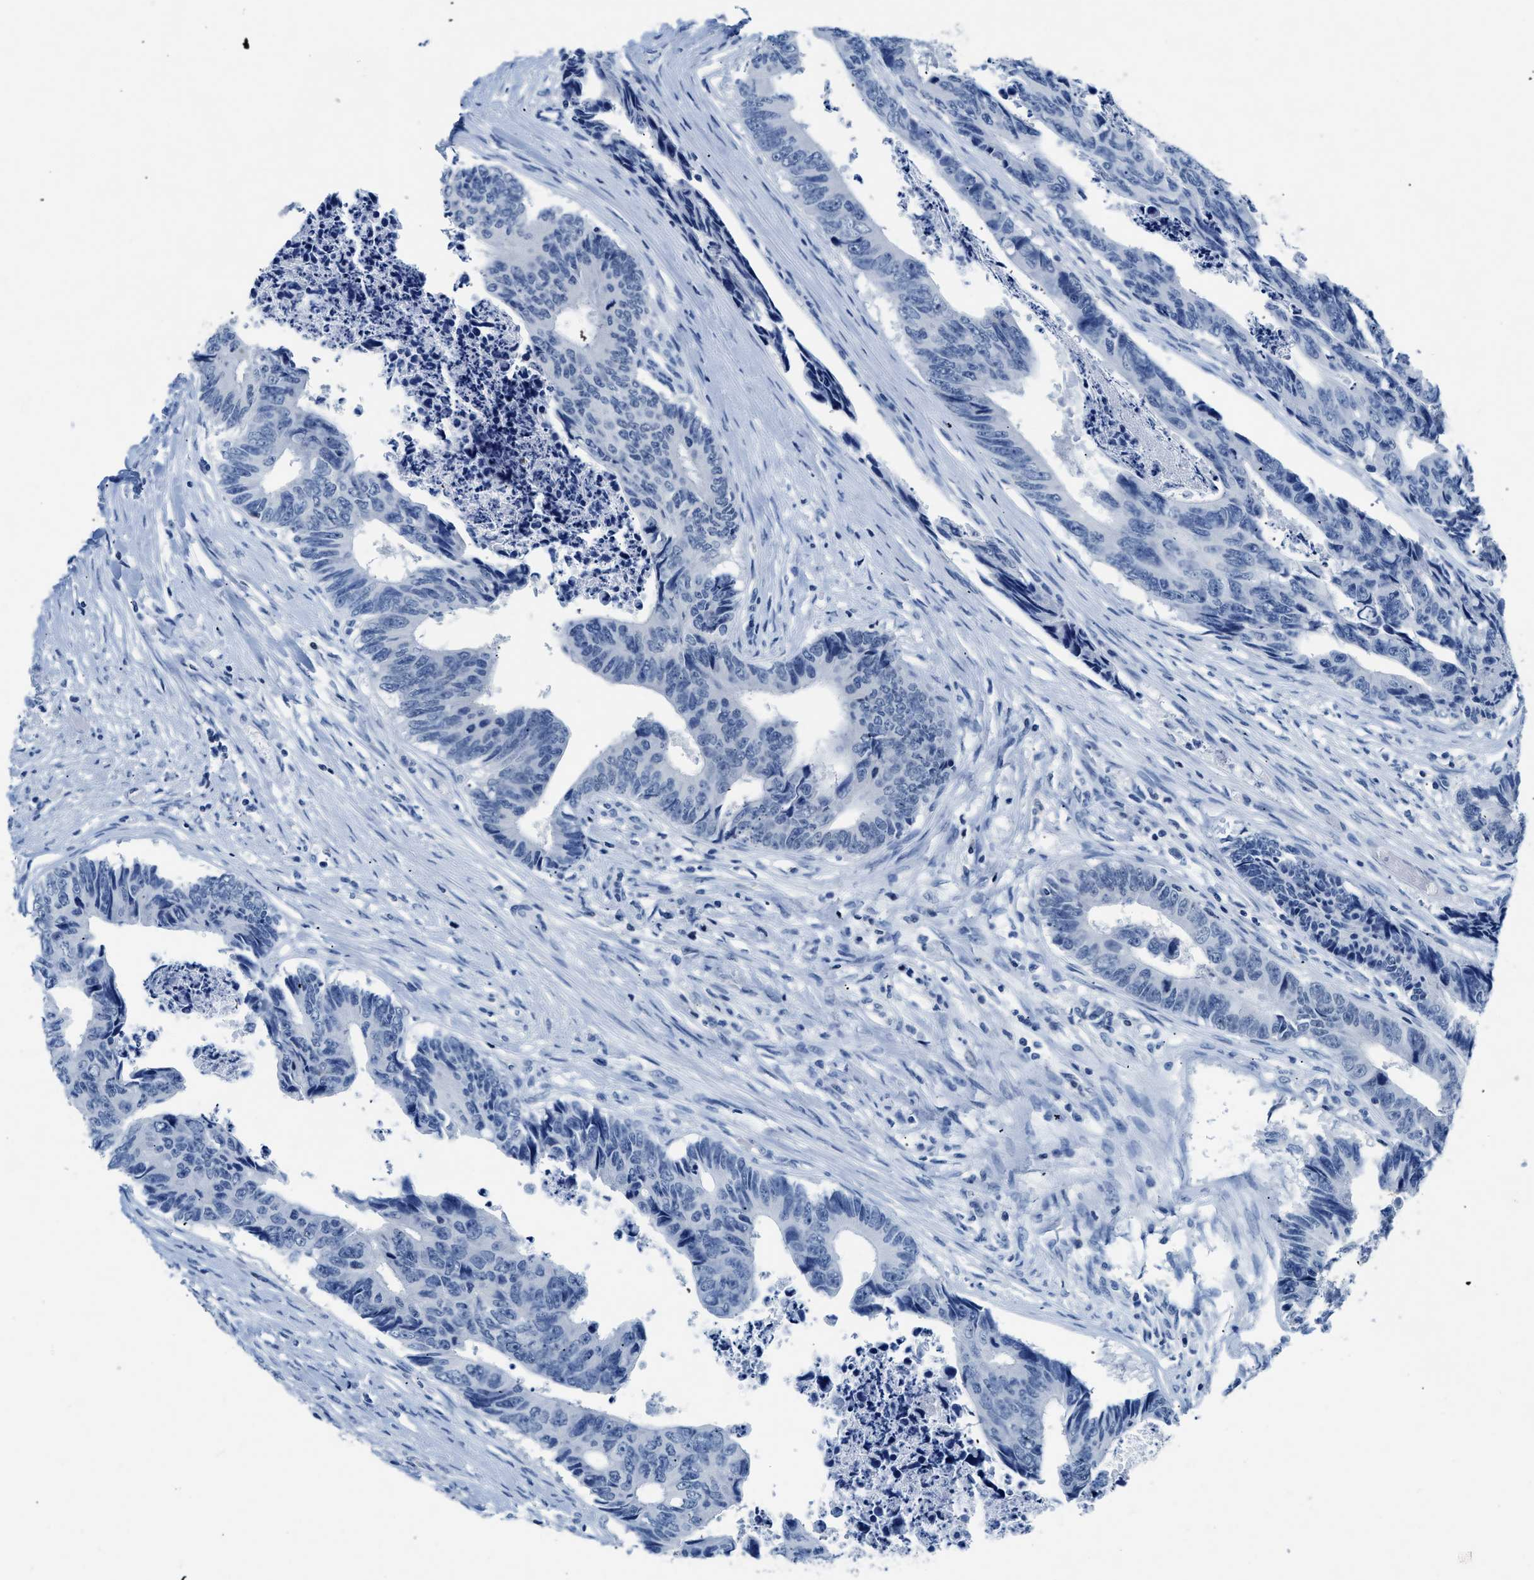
{"staining": {"intensity": "negative", "quantity": "none", "location": "none"}, "tissue": "colorectal cancer", "cell_type": "Tumor cells", "image_type": "cancer", "snomed": [{"axis": "morphology", "description": "Adenocarcinoma, NOS"}, {"axis": "topography", "description": "Rectum"}], "caption": "Colorectal cancer stained for a protein using immunohistochemistry (IHC) reveals no positivity tumor cells.", "gene": "NFATC2", "patient": {"sex": "male", "age": 84}}